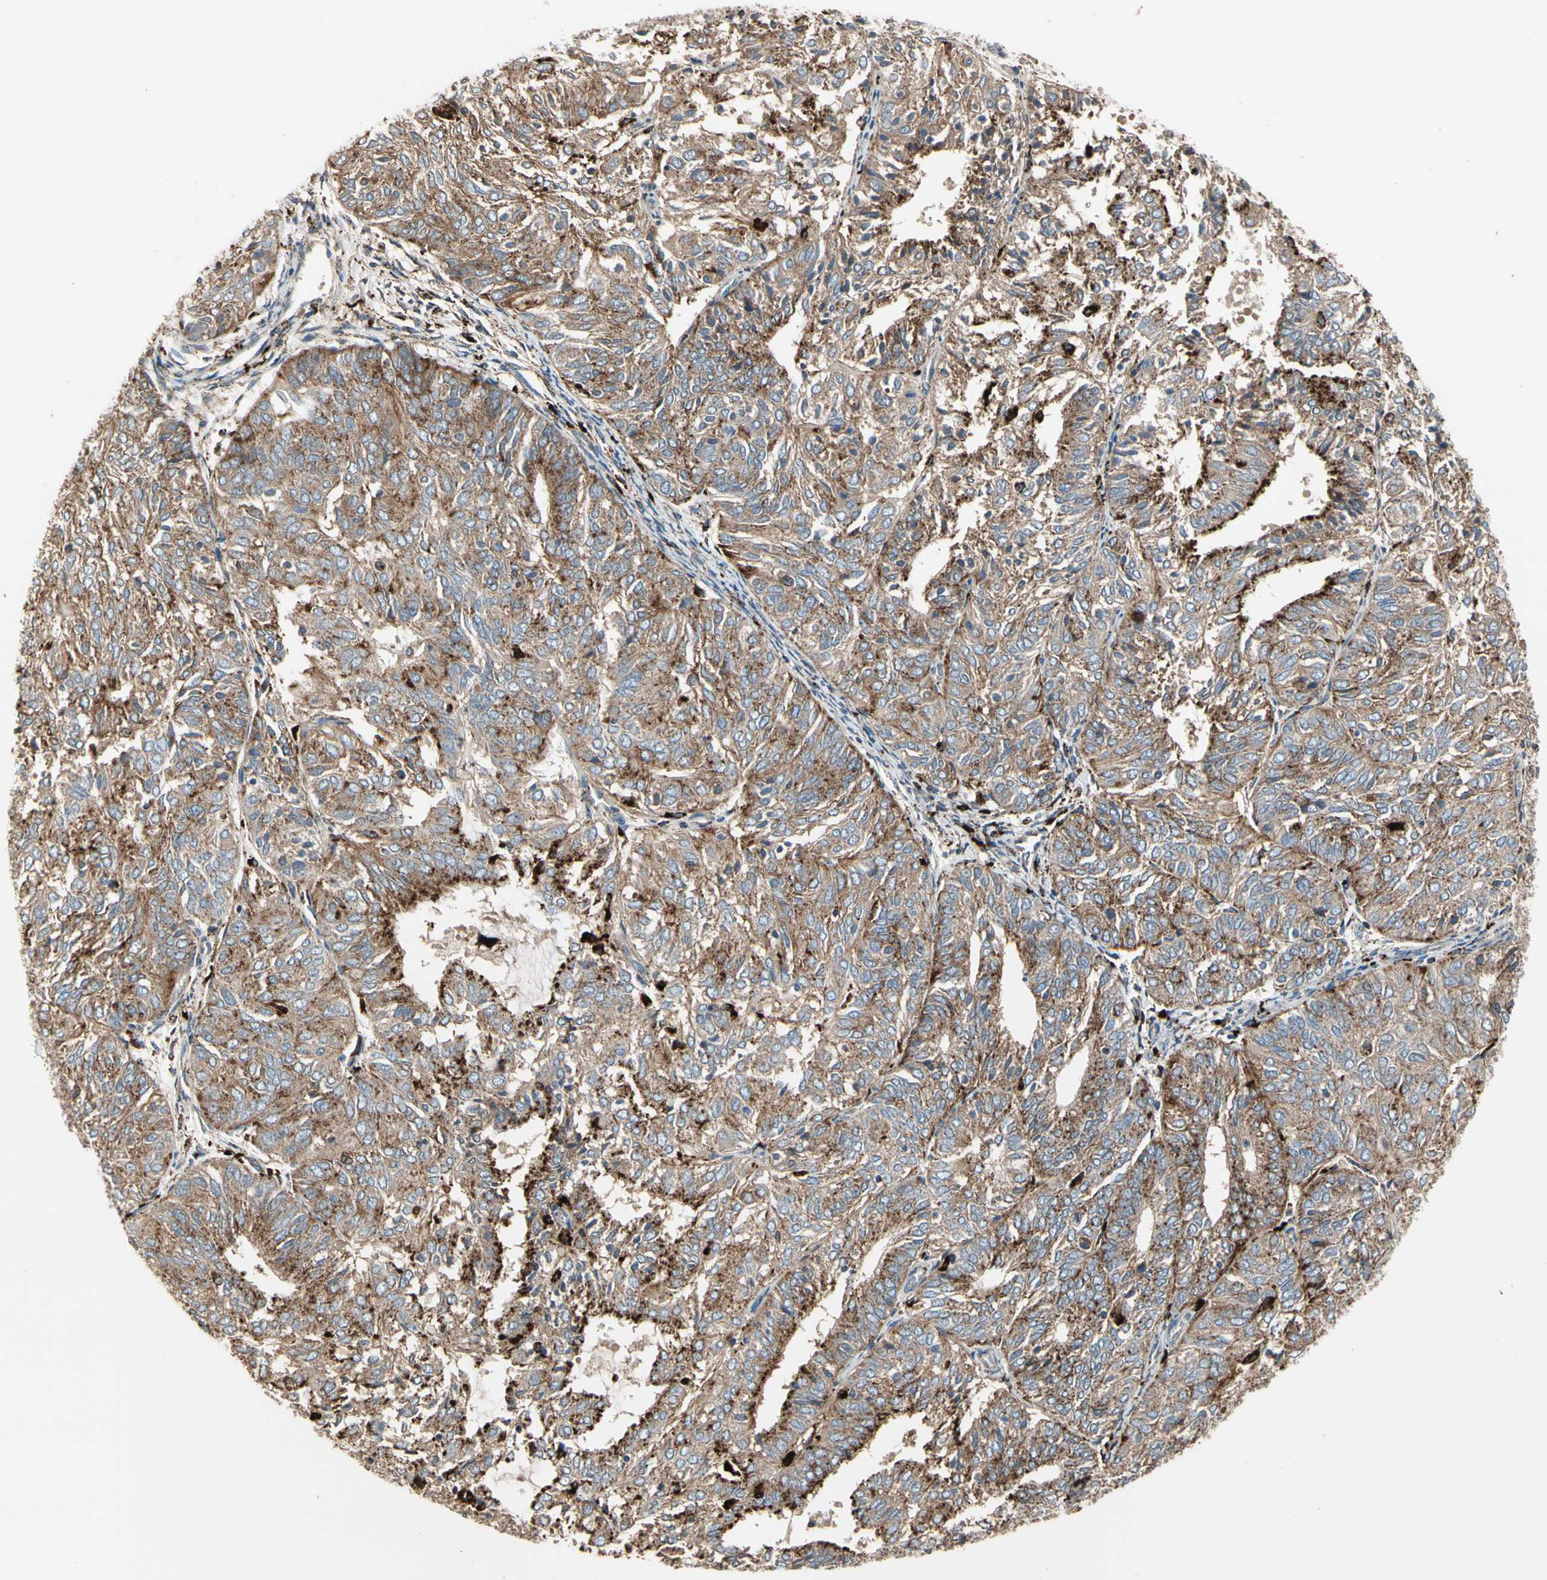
{"staining": {"intensity": "strong", "quantity": ">75%", "location": "cytoplasmic/membranous"}, "tissue": "endometrial cancer", "cell_type": "Tumor cells", "image_type": "cancer", "snomed": [{"axis": "morphology", "description": "Adenocarcinoma, NOS"}, {"axis": "topography", "description": "Uterus"}], "caption": "A high amount of strong cytoplasmic/membranous staining is present in approximately >75% of tumor cells in endometrial adenocarcinoma tissue. (brown staining indicates protein expression, while blue staining denotes nuclei).", "gene": "GM2A", "patient": {"sex": "female", "age": 60}}